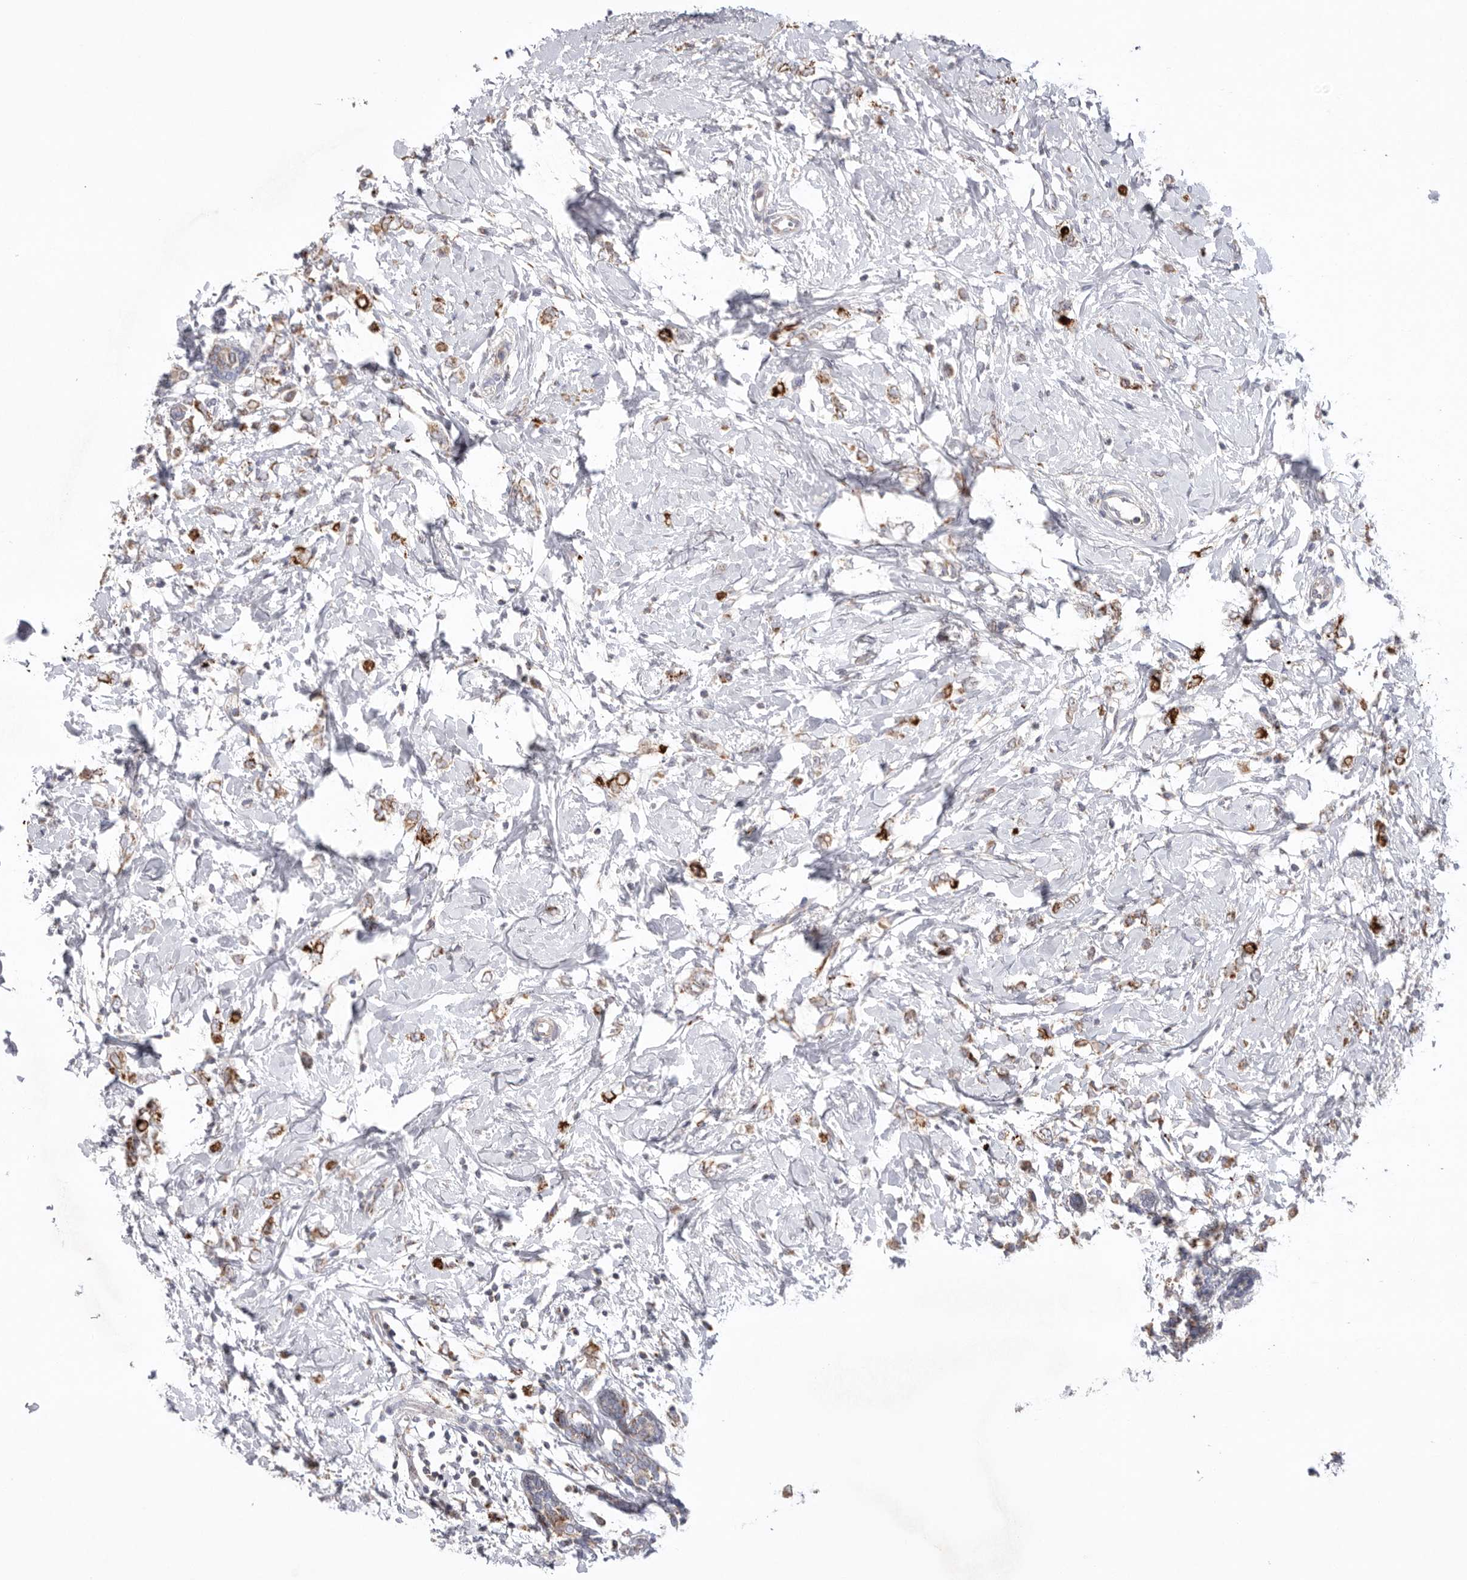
{"staining": {"intensity": "moderate", "quantity": "25%-75%", "location": "cytoplasmic/membranous"}, "tissue": "breast cancer", "cell_type": "Tumor cells", "image_type": "cancer", "snomed": [{"axis": "morphology", "description": "Normal tissue, NOS"}, {"axis": "morphology", "description": "Lobular carcinoma"}, {"axis": "topography", "description": "Breast"}], "caption": "The micrograph shows staining of breast lobular carcinoma, revealing moderate cytoplasmic/membranous protein expression (brown color) within tumor cells. (DAB IHC with brightfield microscopy, high magnification).", "gene": "VDAC3", "patient": {"sex": "female", "age": 47}}